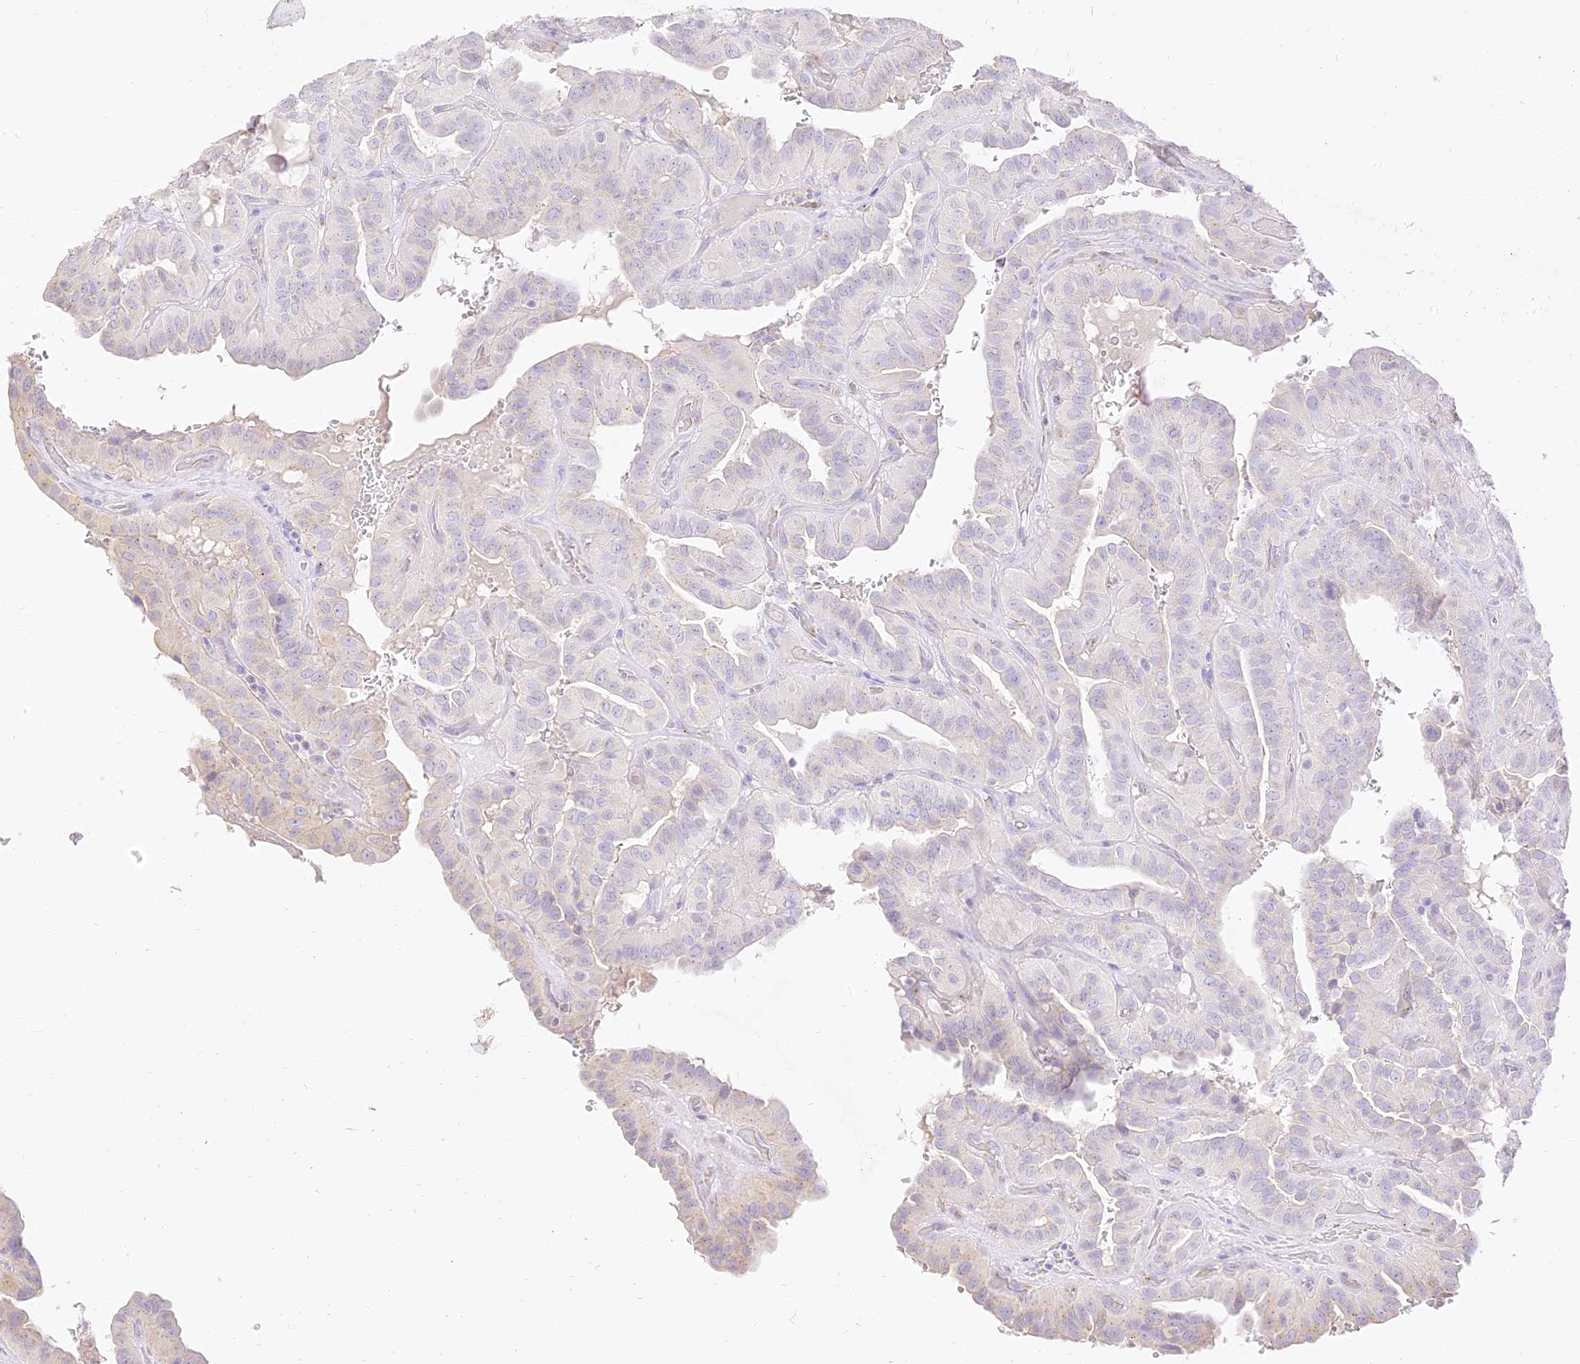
{"staining": {"intensity": "negative", "quantity": "none", "location": "none"}, "tissue": "thyroid cancer", "cell_type": "Tumor cells", "image_type": "cancer", "snomed": [{"axis": "morphology", "description": "Papillary adenocarcinoma, NOS"}, {"axis": "topography", "description": "Thyroid gland"}], "caption": "DAB immunohistochemical staining of human thyroid cancer (papillary adenocarcinoma) demonstrates no significant expression in tumor cells.", "gene": "SEC13", "patient": {"sex": "male", "age": 77}}